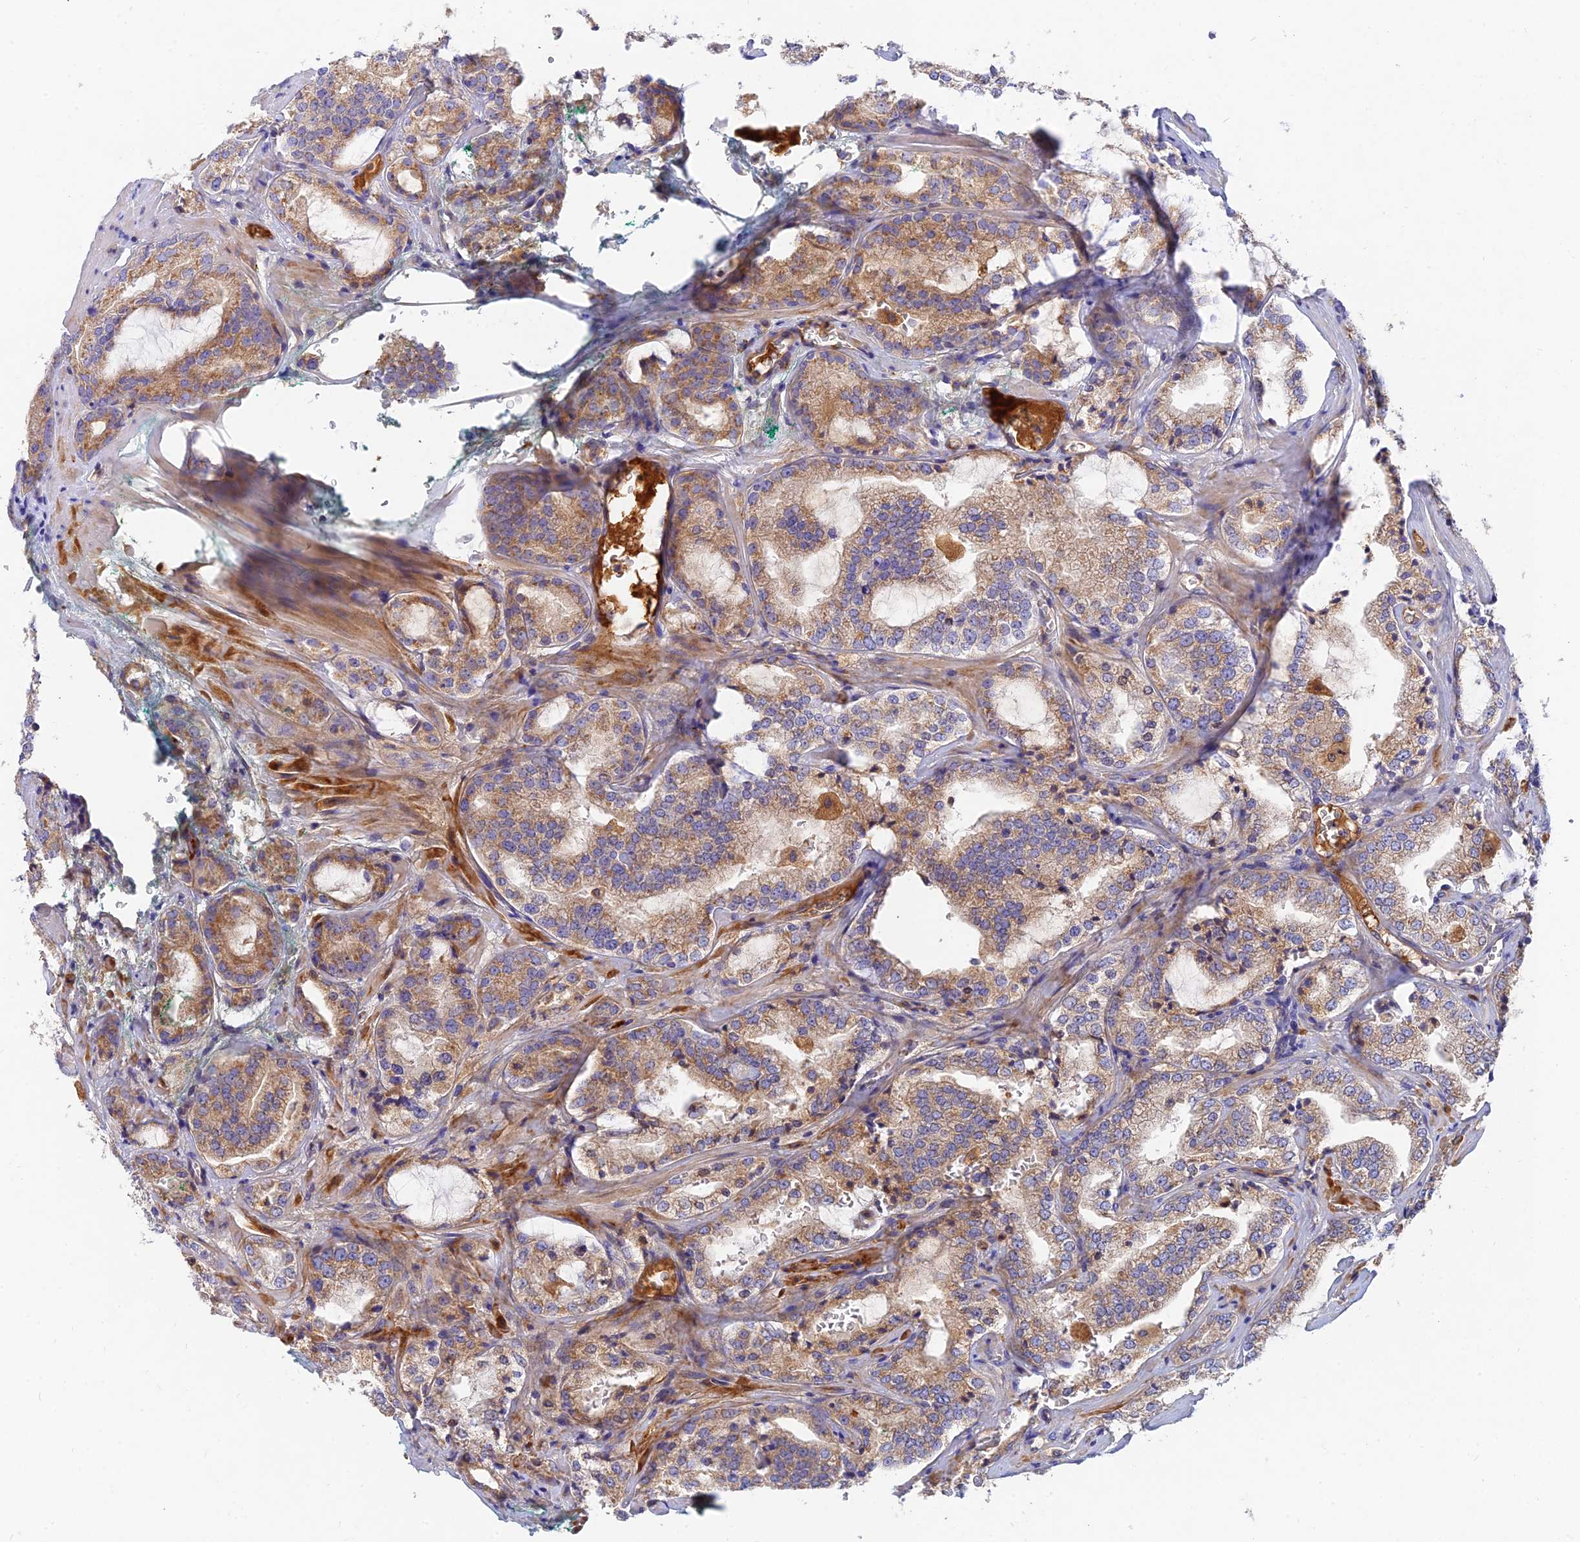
{"staining": {"intensity": "moderate", "quantity": ">75%", "location": "cytoplasmic/membranous"}, "tissue": "prostate cancer", "cell_type": "Tumor cells", "image_type": "cancer", "snomed": [{"axis": "morphology", "description": "Adenocarcinoma, High grade"}, {"axis": "topography", "description": "Prostate"}], "caption": "Immunohistochemical staining of prostate adenocarcinoma (high-grade) demonstrates medium levels of moderate cytoplasmic/membranous positivity in approximately >75% of tumor cells. (Brightfield microscopy of DAB IHC at high magnification).", "gene": "MROH1", "patient": {"sex": "male", "age": 64}}